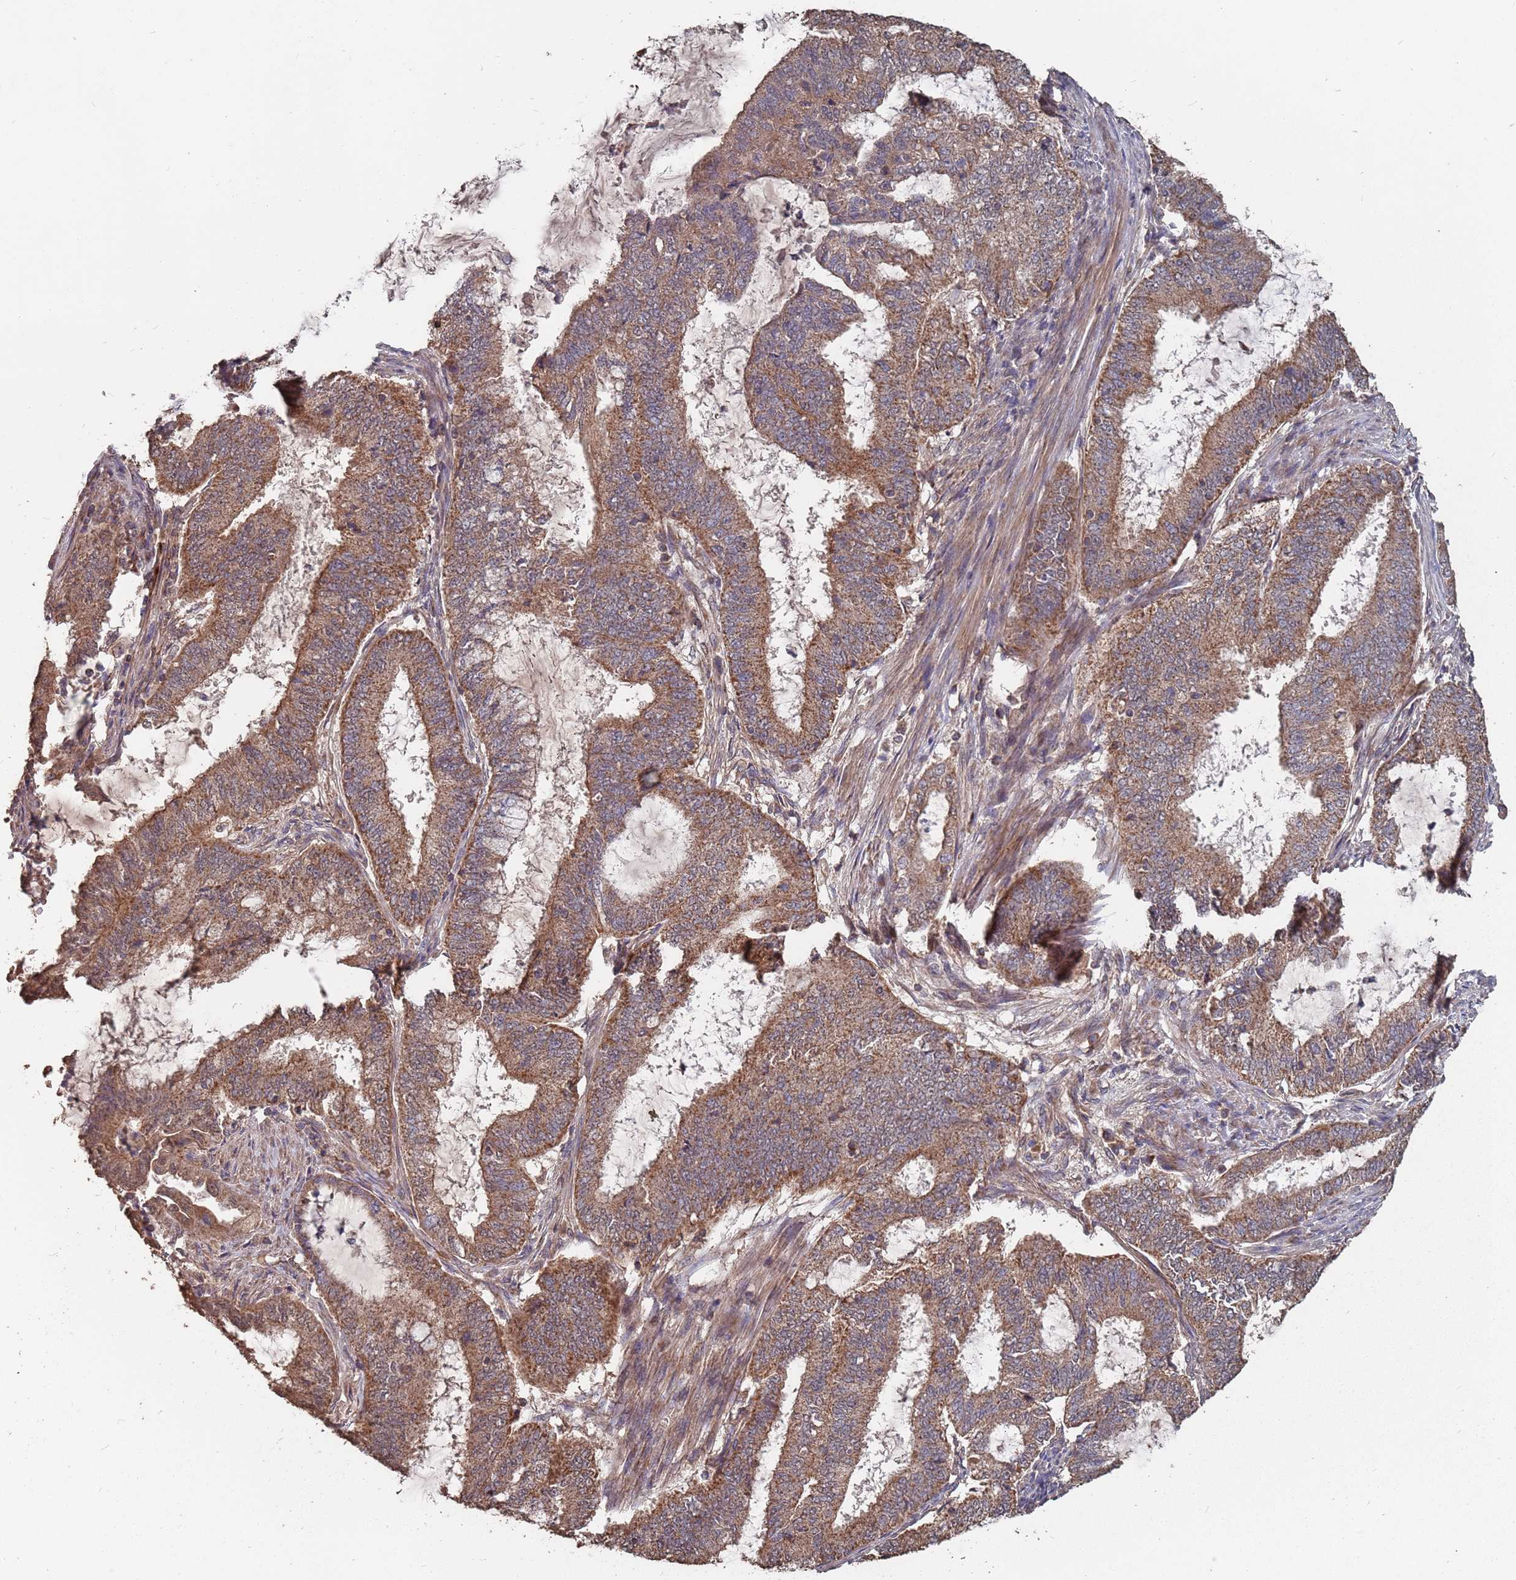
{"staining": {"intensity": "moderate", "quantity": ">75%", "location": "cytoplasmic/membranous"}, "tissue": "endometrial cancer", "cell_type": "Tumor cells", "image_type": "cancer", "snomed": [{"axis": "morphology", "description": "Adenocarcinoma, NOS"}, {"axis": "topography", "description": "Endometrium"}], "caption": "Endometrial cancer (adenocarcinoma) stained with a protein marker demonstrates moderate staining in tumor cells.", "gene": "PRORP", "patient": {"sex": "female", "age": 51}}